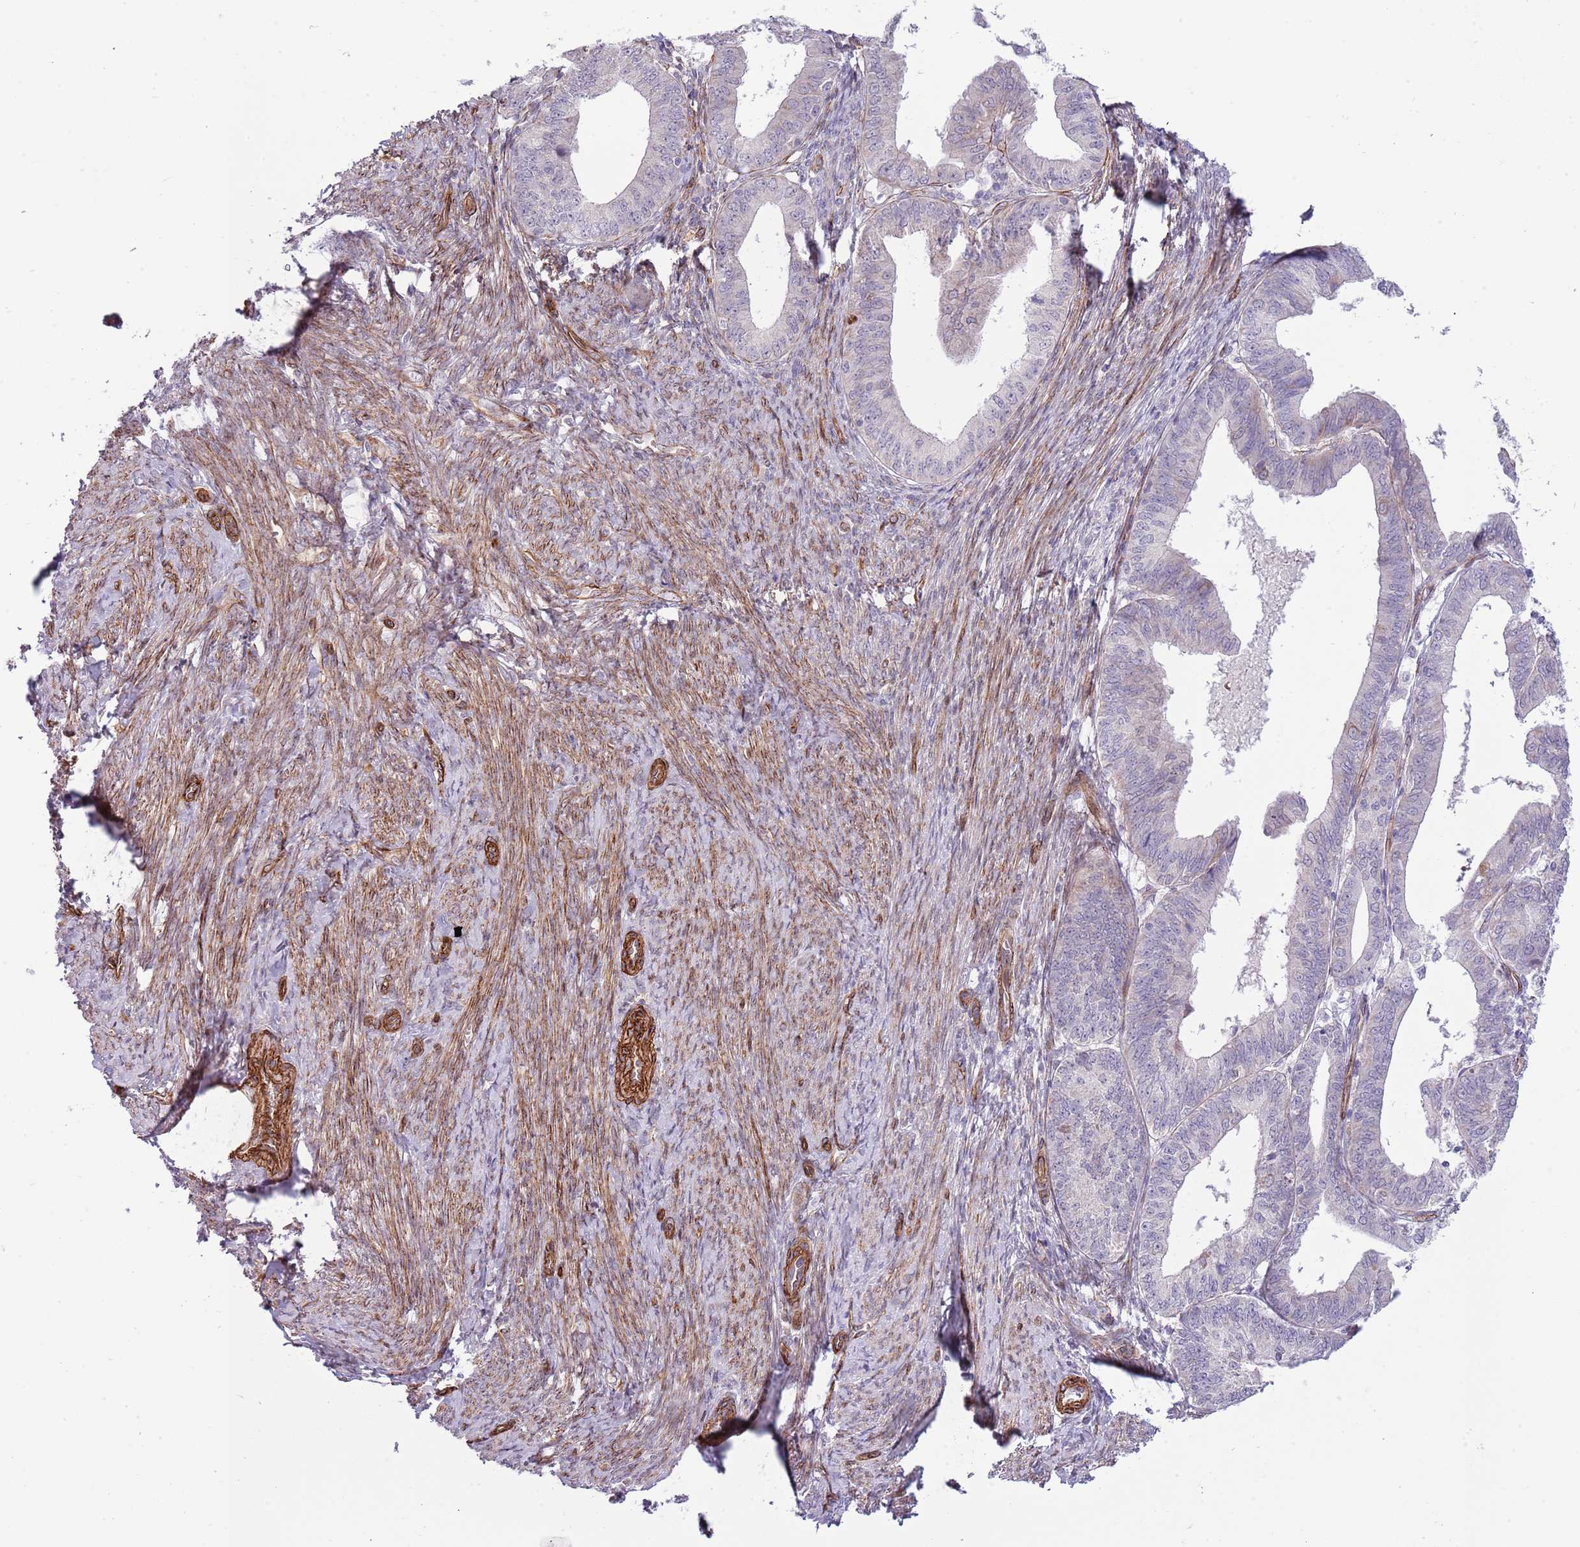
{"staining": {"intensity": "moderate", "quantity": "25%-75%", "location": "cytoplasmic/membranous"}, "tissue": "endometrial cancer", "cell_type": "Tumor cells", "image_type": "cancer", "snomed": [{"axis": "morphology", "description": "Adenocarcinoma, NOS"}, {"axis": "topography", "description": "Endometrium"}], "caption": "DAB immunohistochemical staining of adenocarcinoma (endometrial) exhibits moderate cytoplasmic/membranous protein positivity in about 25%-75% of tumor cells.", "gene": "NEK3", "patient": {"sex": "female", "age": 56}}